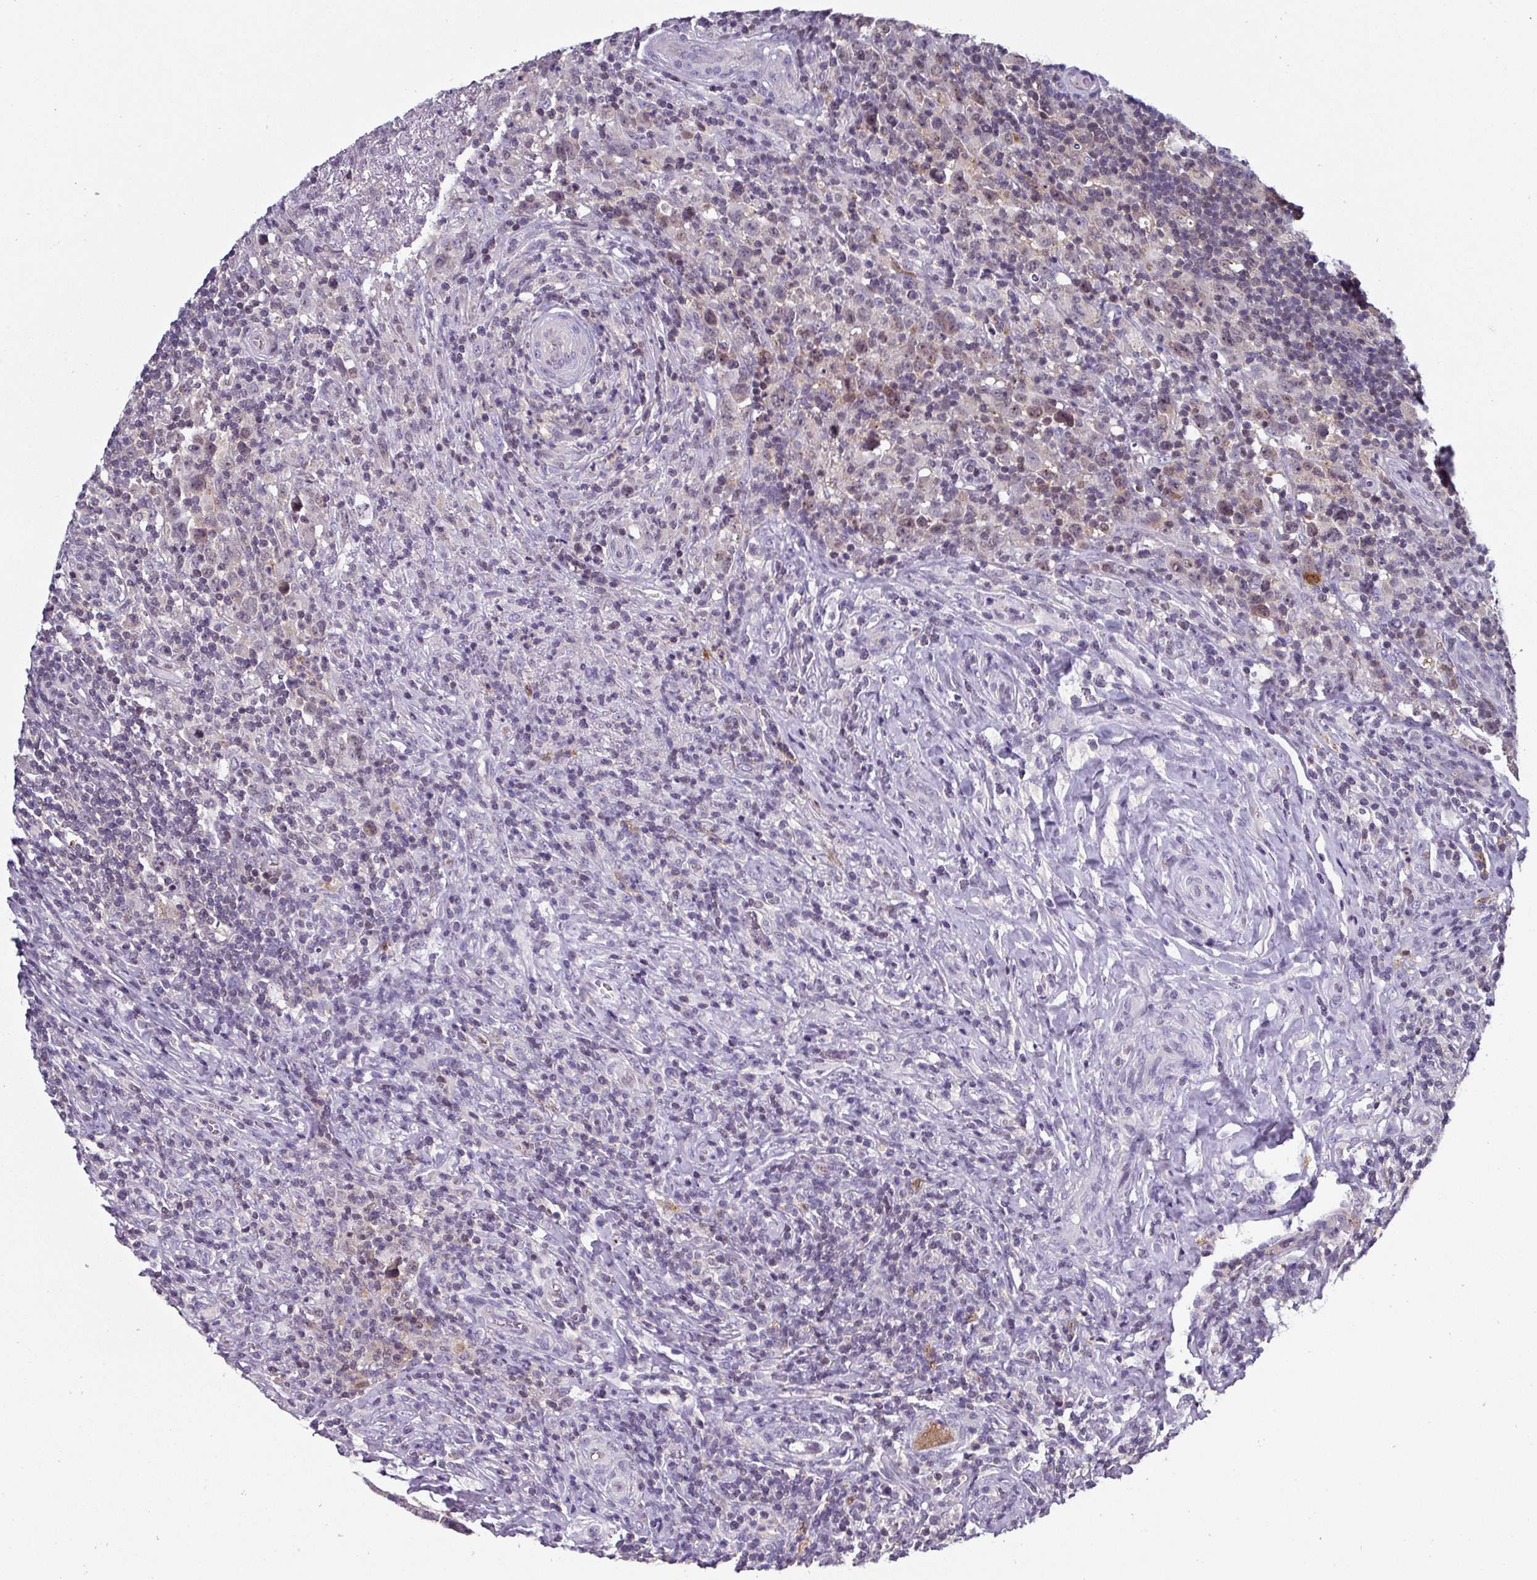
{"staining": {"intensity": "weak", "quantity": ">75%", "location": "nuclear"}, "tissue": "lymphoma", "cell_type": "Tumor cells", "image_type": "cancer", "snomed": [{"axis": "morphology", "description": "Hodgkin's disease, NOS"}, {"axis": "topography", "description": "Lymph node"}], "caption": "Lymphoma stained with a brown dye shows weak nuclear positive positivity in about >75% of tumor cells.", "gene": "DCAF12L2", "patient": {"sex": "female", "age": 18}}